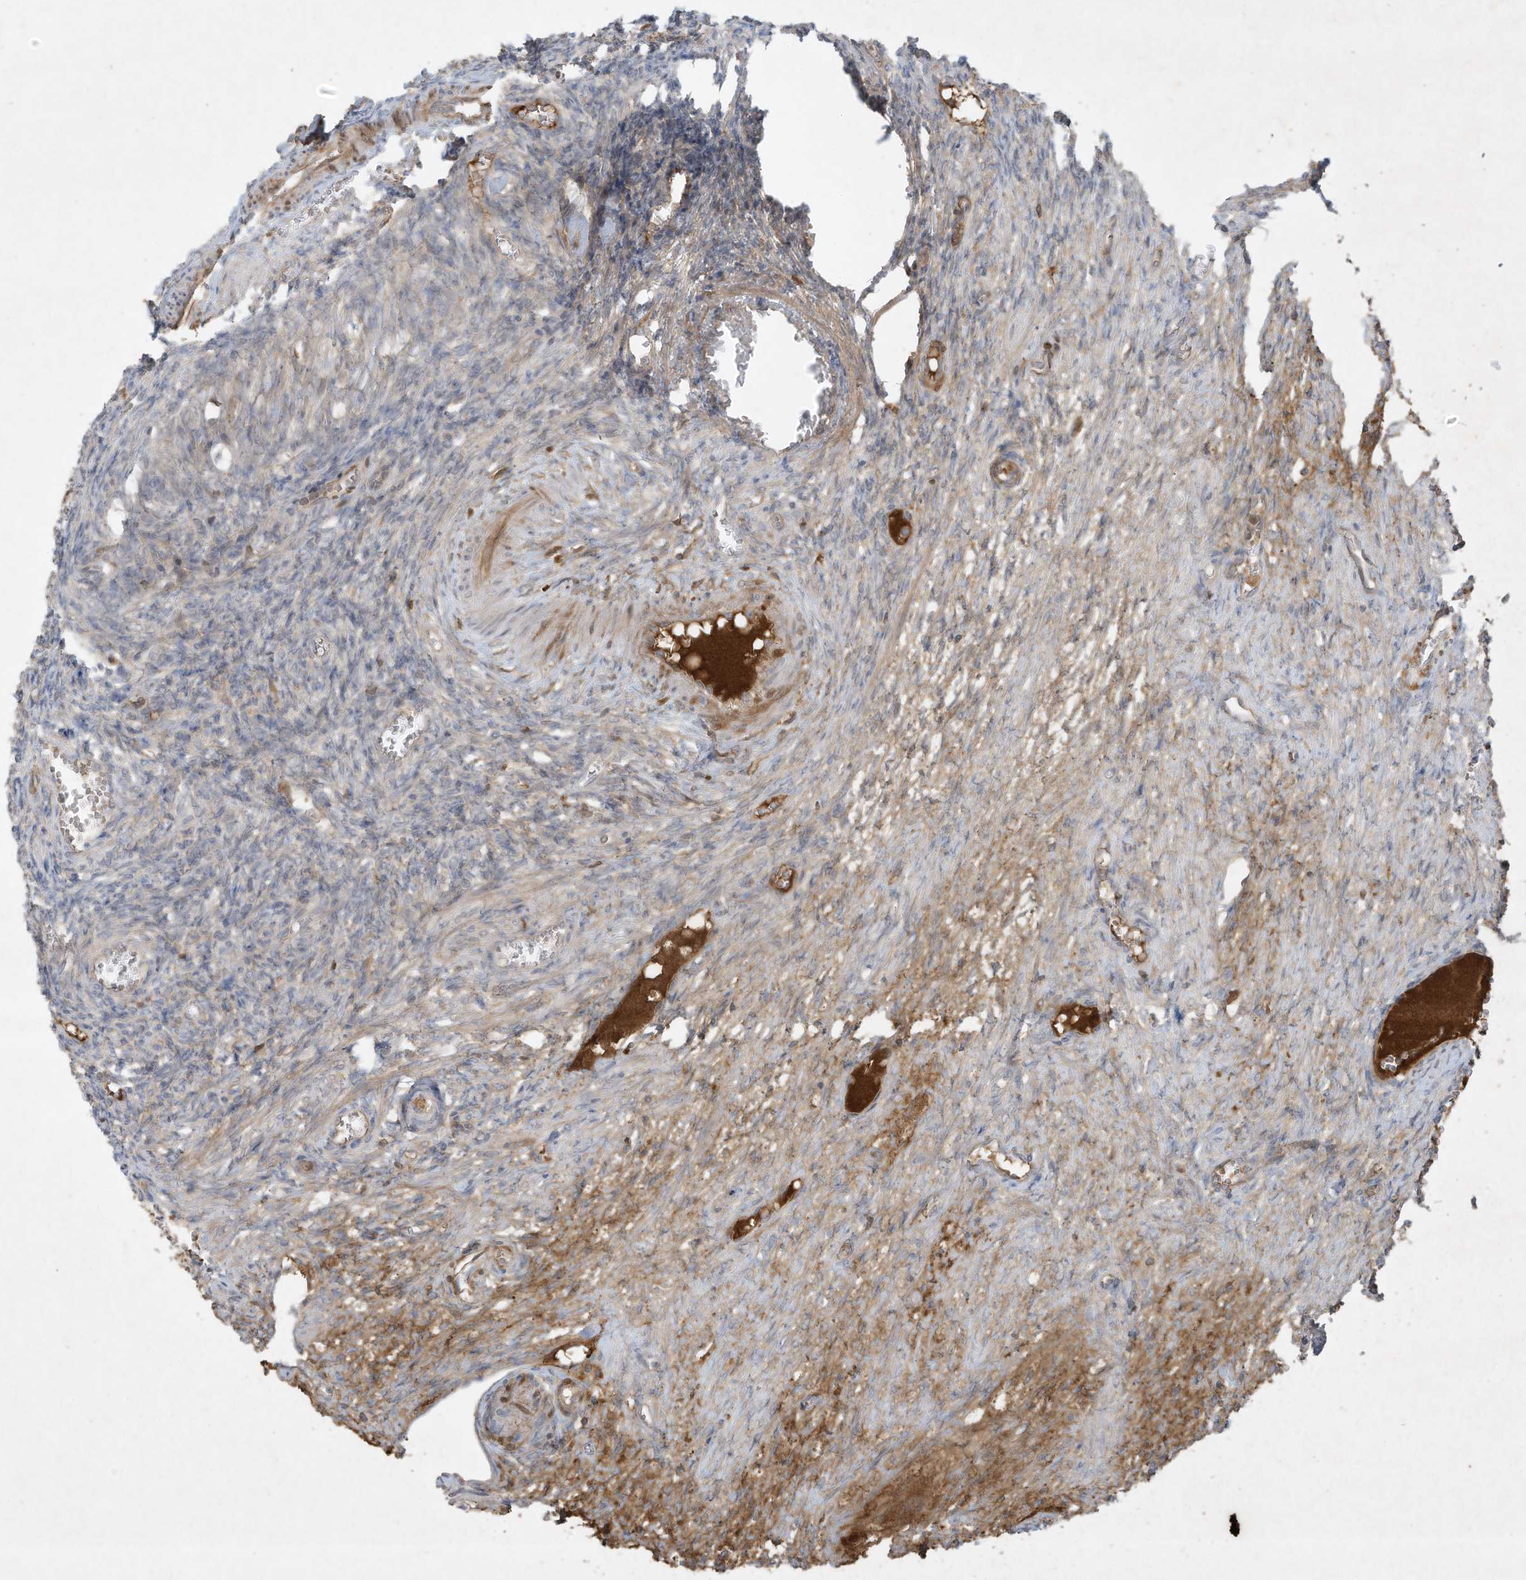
{"staining": {"intensity": "weak", "quantity": ">75%", "location": "cytoplasmic/membranous"}, "tissue": "ovary", "cell_type": "Follicle cells", "image_type": "normal", "snomed": [{"axis": "morphology", "description": "Normal tissue, NOS"}, {"axis": "topography", "description": "Ovary"}], "caption": "Immunohistochemical staining of unremarkable human ovary shows low levels of weak cytoplasmic/membranous staining in approximately >75% of follicle cells. (DAB (3,3'-diaminobenzidine) = brown stain, brightfield microscopy at high magnification).", "gene": "FETUB", "patient": {"sex": "female", "age": 27}}